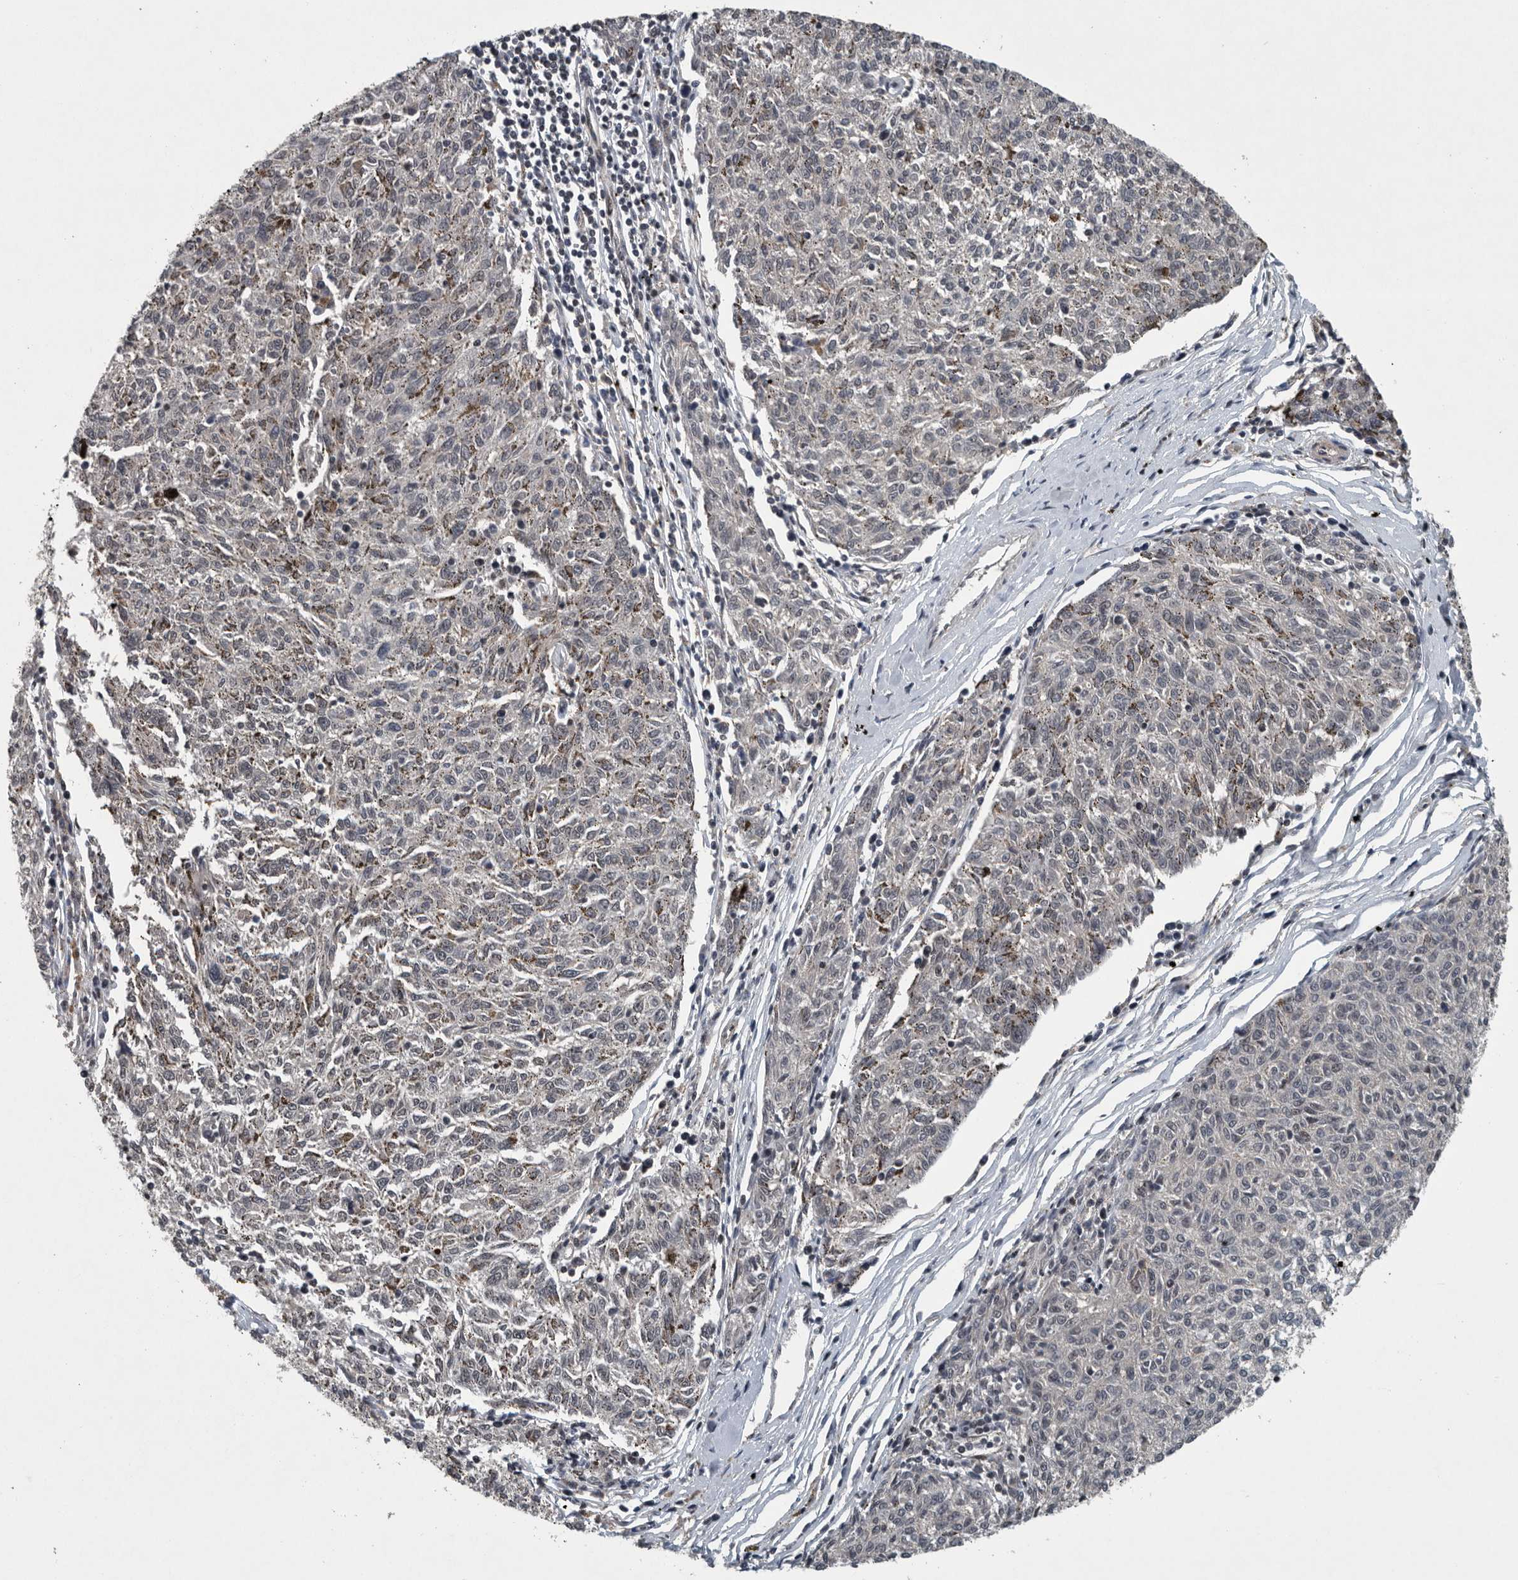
{"staining": {"intensity": "negative", "quantity": "none", "location": "none"}, "tissue": "melanoma", "cell_type": "Tumor cells", "image_type": "cancer", "snomed": [{"axis": "morphology", "description": "Malignant melanoma, NOS"}, {"axis": "topography", "description": "Skin"}], "caption": "Micrograph shows no protein expression in tumor cells of malignant melanoma tissue.", "gene": "SENP7", "patient": {"sex": "female", "age": 72}}